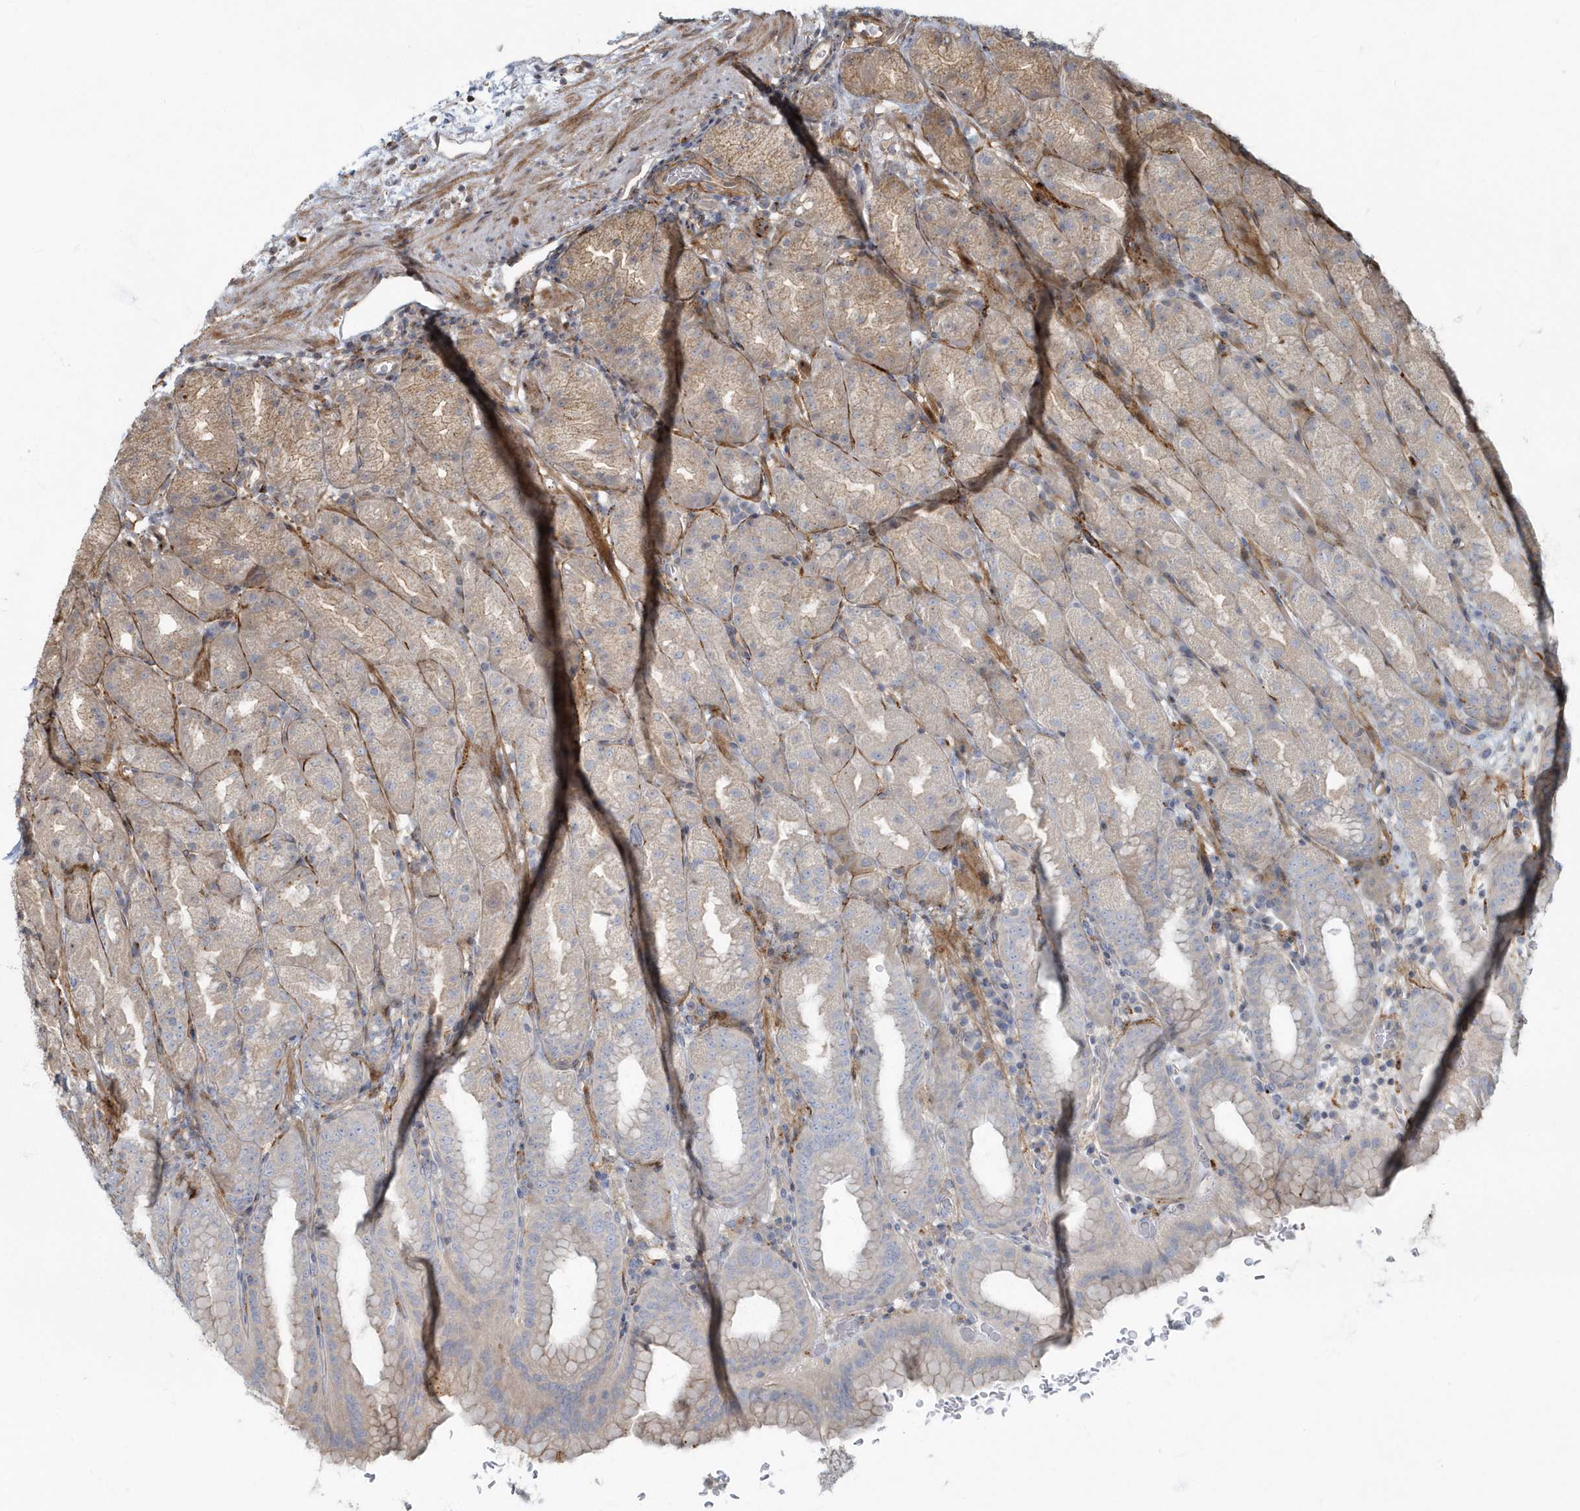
{"staining": {"intensity": "moderate", "quantity": "<25%", "location": "cytoplasmic/membranous"}, "tissue": "stomach", "cell_type": "Glandular cells", "image_type": "normal", "snomed": [{"axis": "morphology", "description": "Normal tissue, NOS"}, {"axis": "topography", "description": "Stomach, upper"}], "caption": "Stomach stained with immunohistochemistry displays moderate cytoplasmic/membranous positivity in approximately <25% of glandular cells.", "gene": "ARHGEF38", "patient": {"sex": "male", "age": 68}}